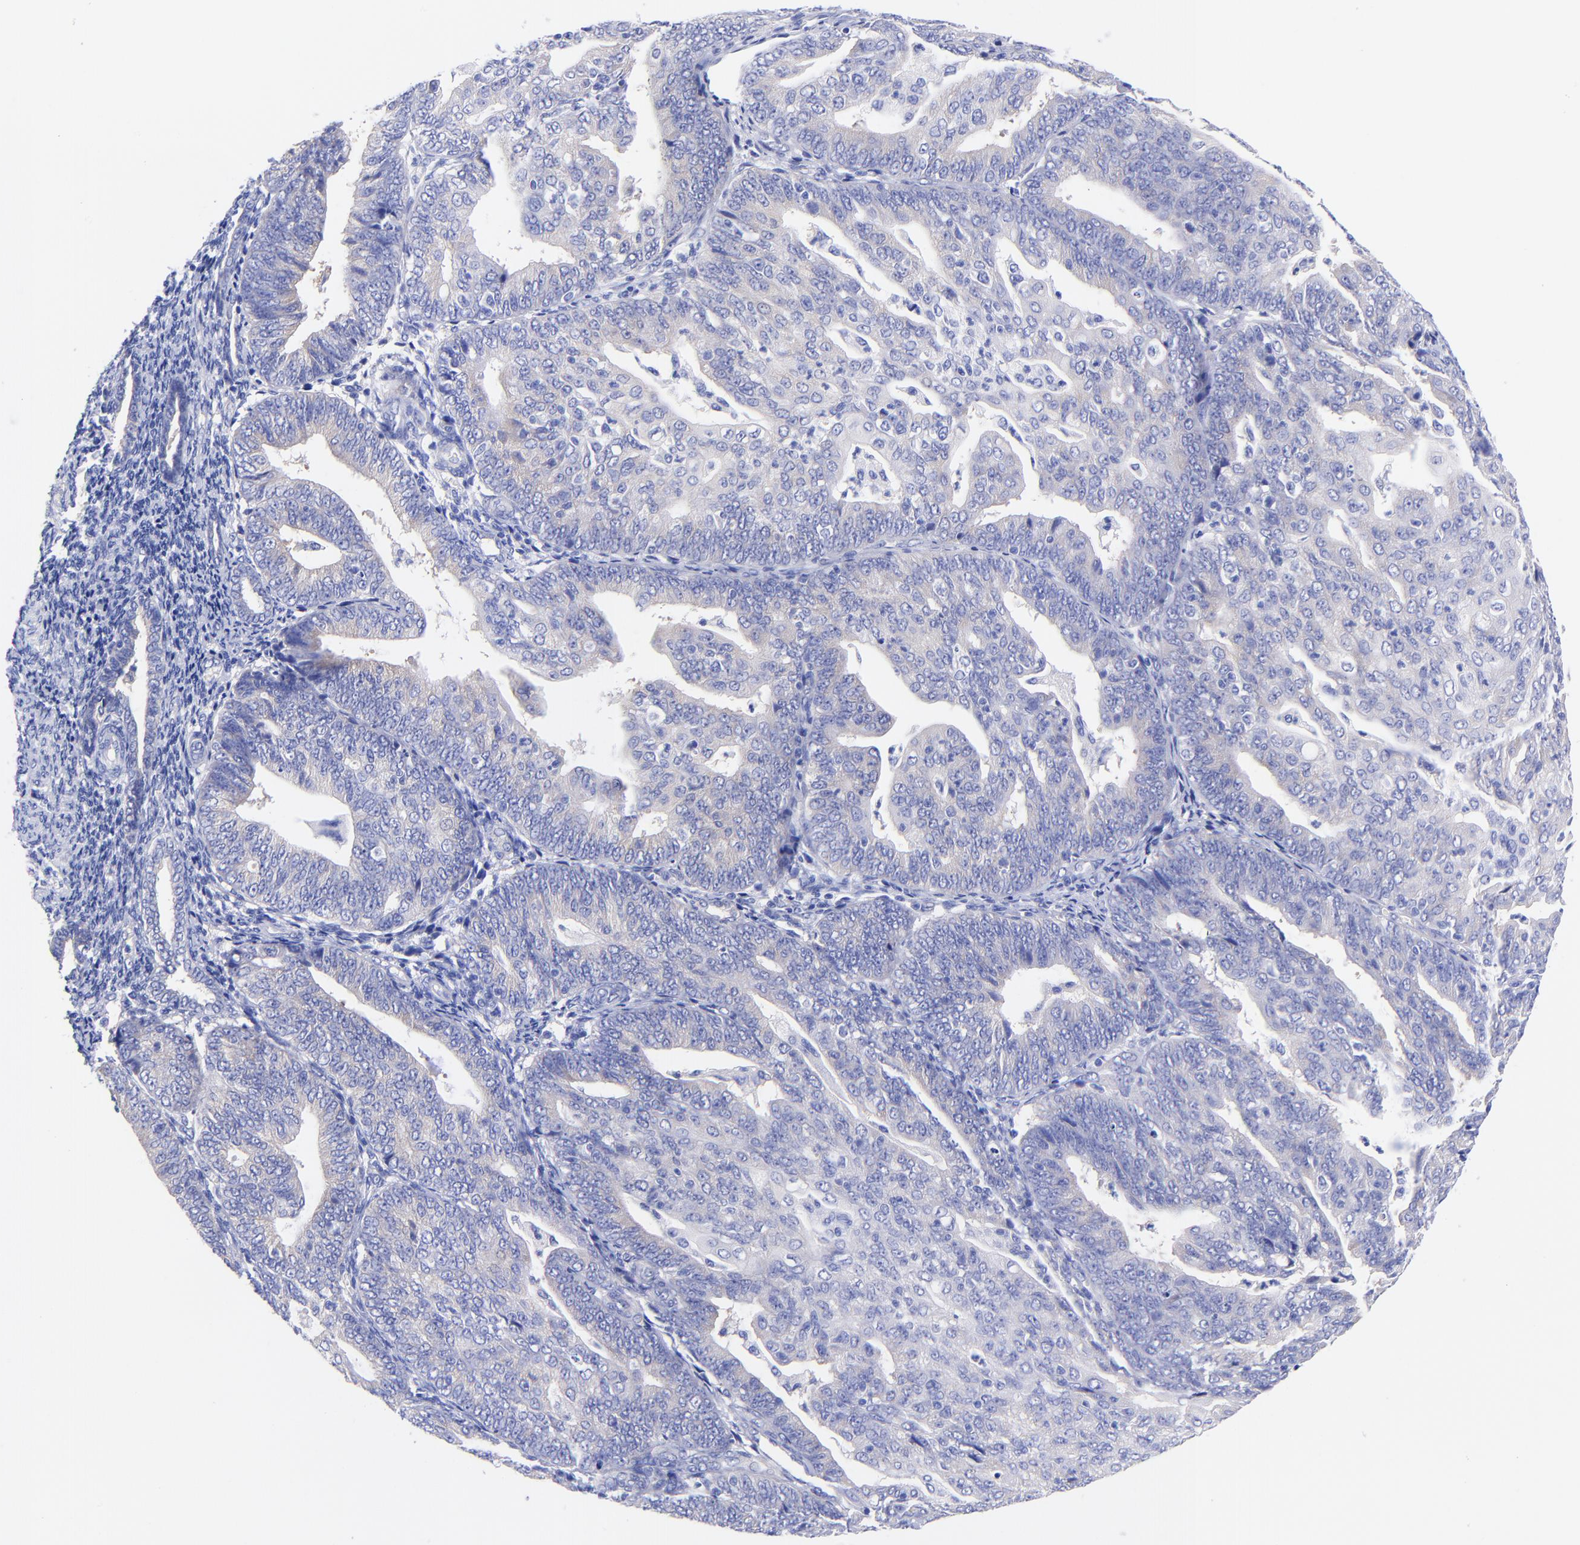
{"staining": {"intensity": "negative", "quantity": "none", "location": "none"}, "tissue": "endometrial cancer", "cell_type": "Tumor cells", "image_type": "cancer", "snomed": [{"axis": "morphology", "description": "Adenocarcinoma, NOS"}, {"axis": "topography", "description": "Endometrium"}], "caption": "Tumor cells are negative for protein expression in human endometrial adenocarcinoma.", "gene": "GPHN", "patient": {"sex": "female", "age": 56}}